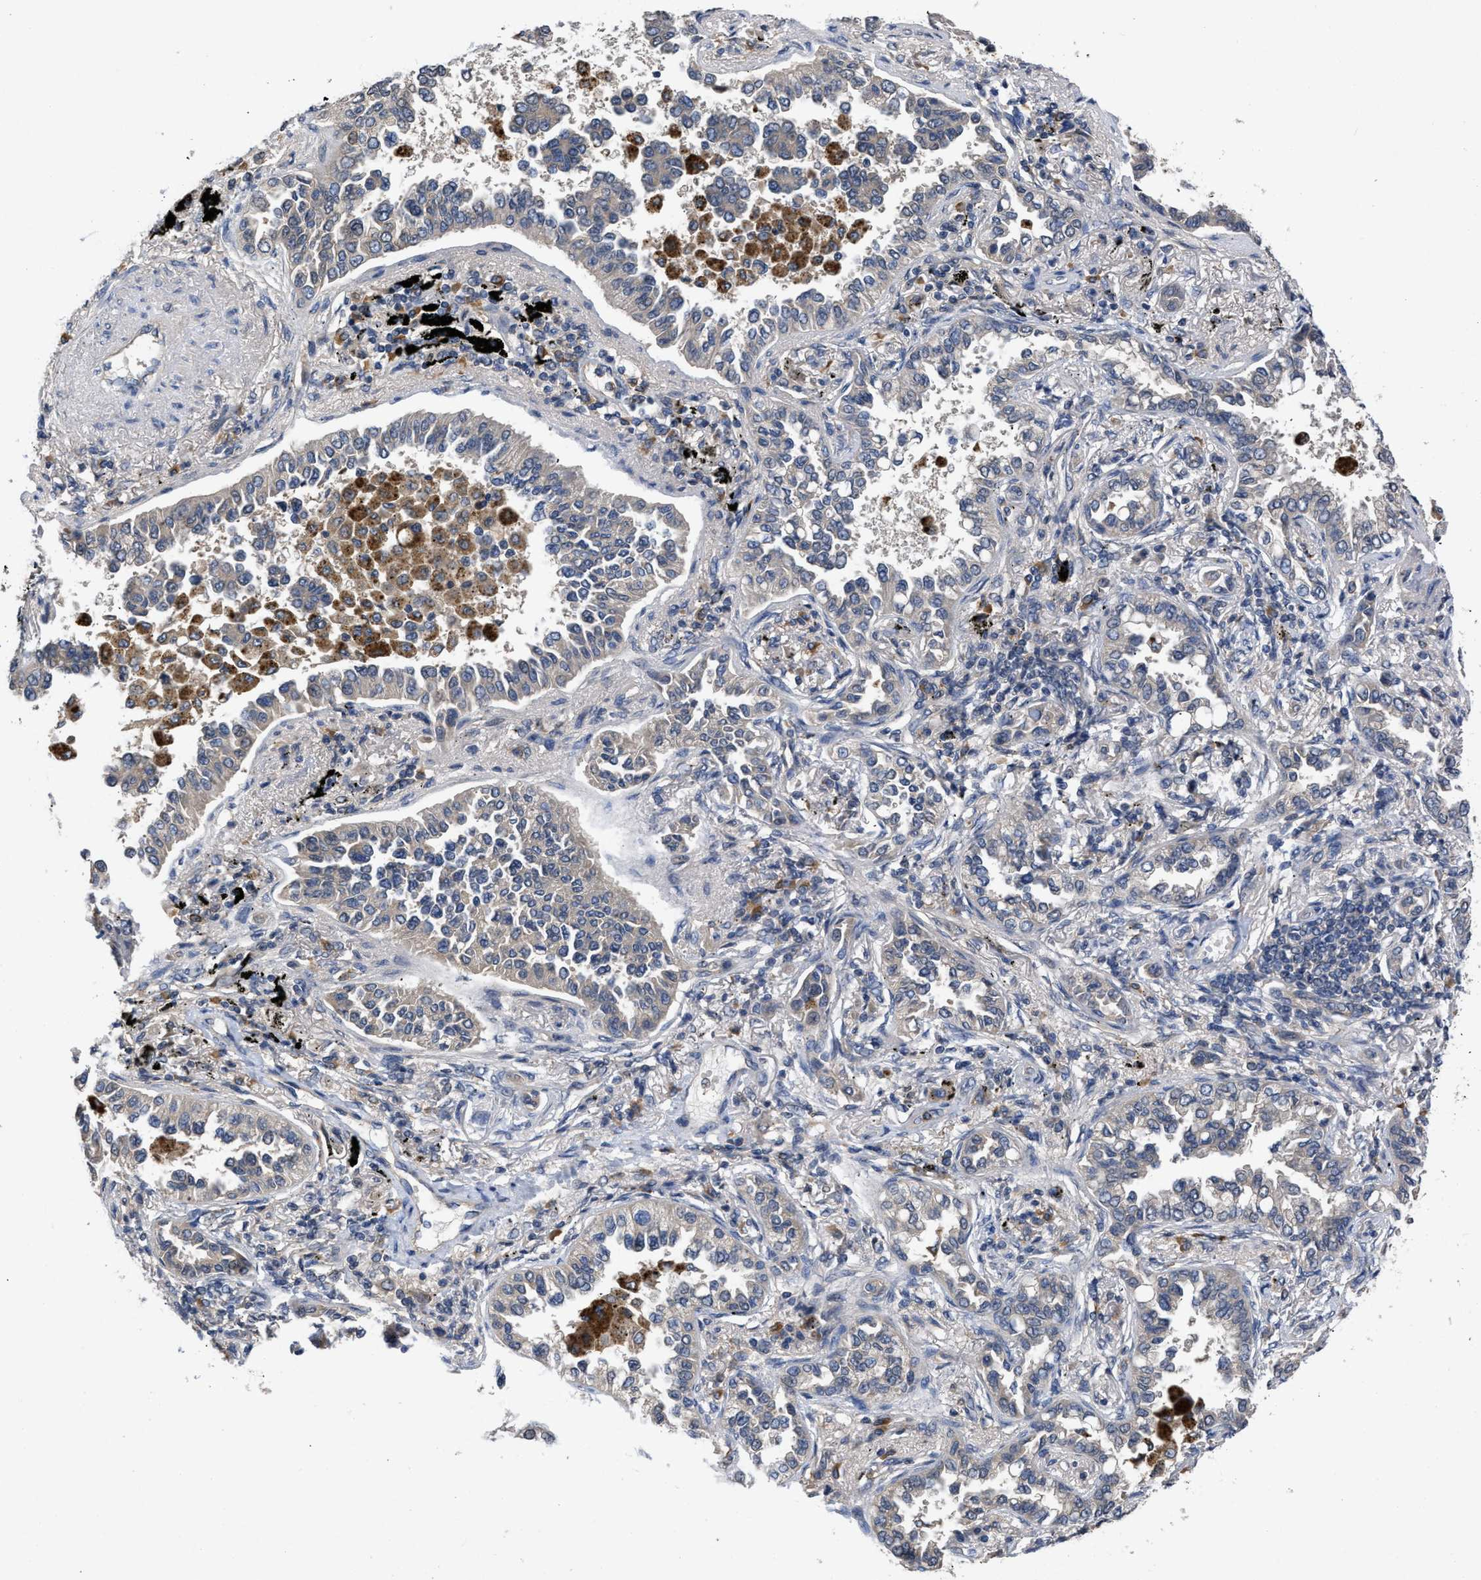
{"staining": {"intensity": "negative", "quantity": "none", "location": "none"}, "tissue": "lung cancer", "cell_type": "Tumor cells", "image_type": "cancer", "snomed": [{"axis": "morphology", "description": "Normal tissue, NOS"}, {"axis": "morphology", "description": "Adenocarcinoma, NOS"}, {"axis": "topography", "description": "Lung"}], "caption": "A micrograph of human adenocarcinoma (lung) is negative for staining in tumor cells.", "gene": "VPS4A", "patient": {"sex": "male", "age": 59}}